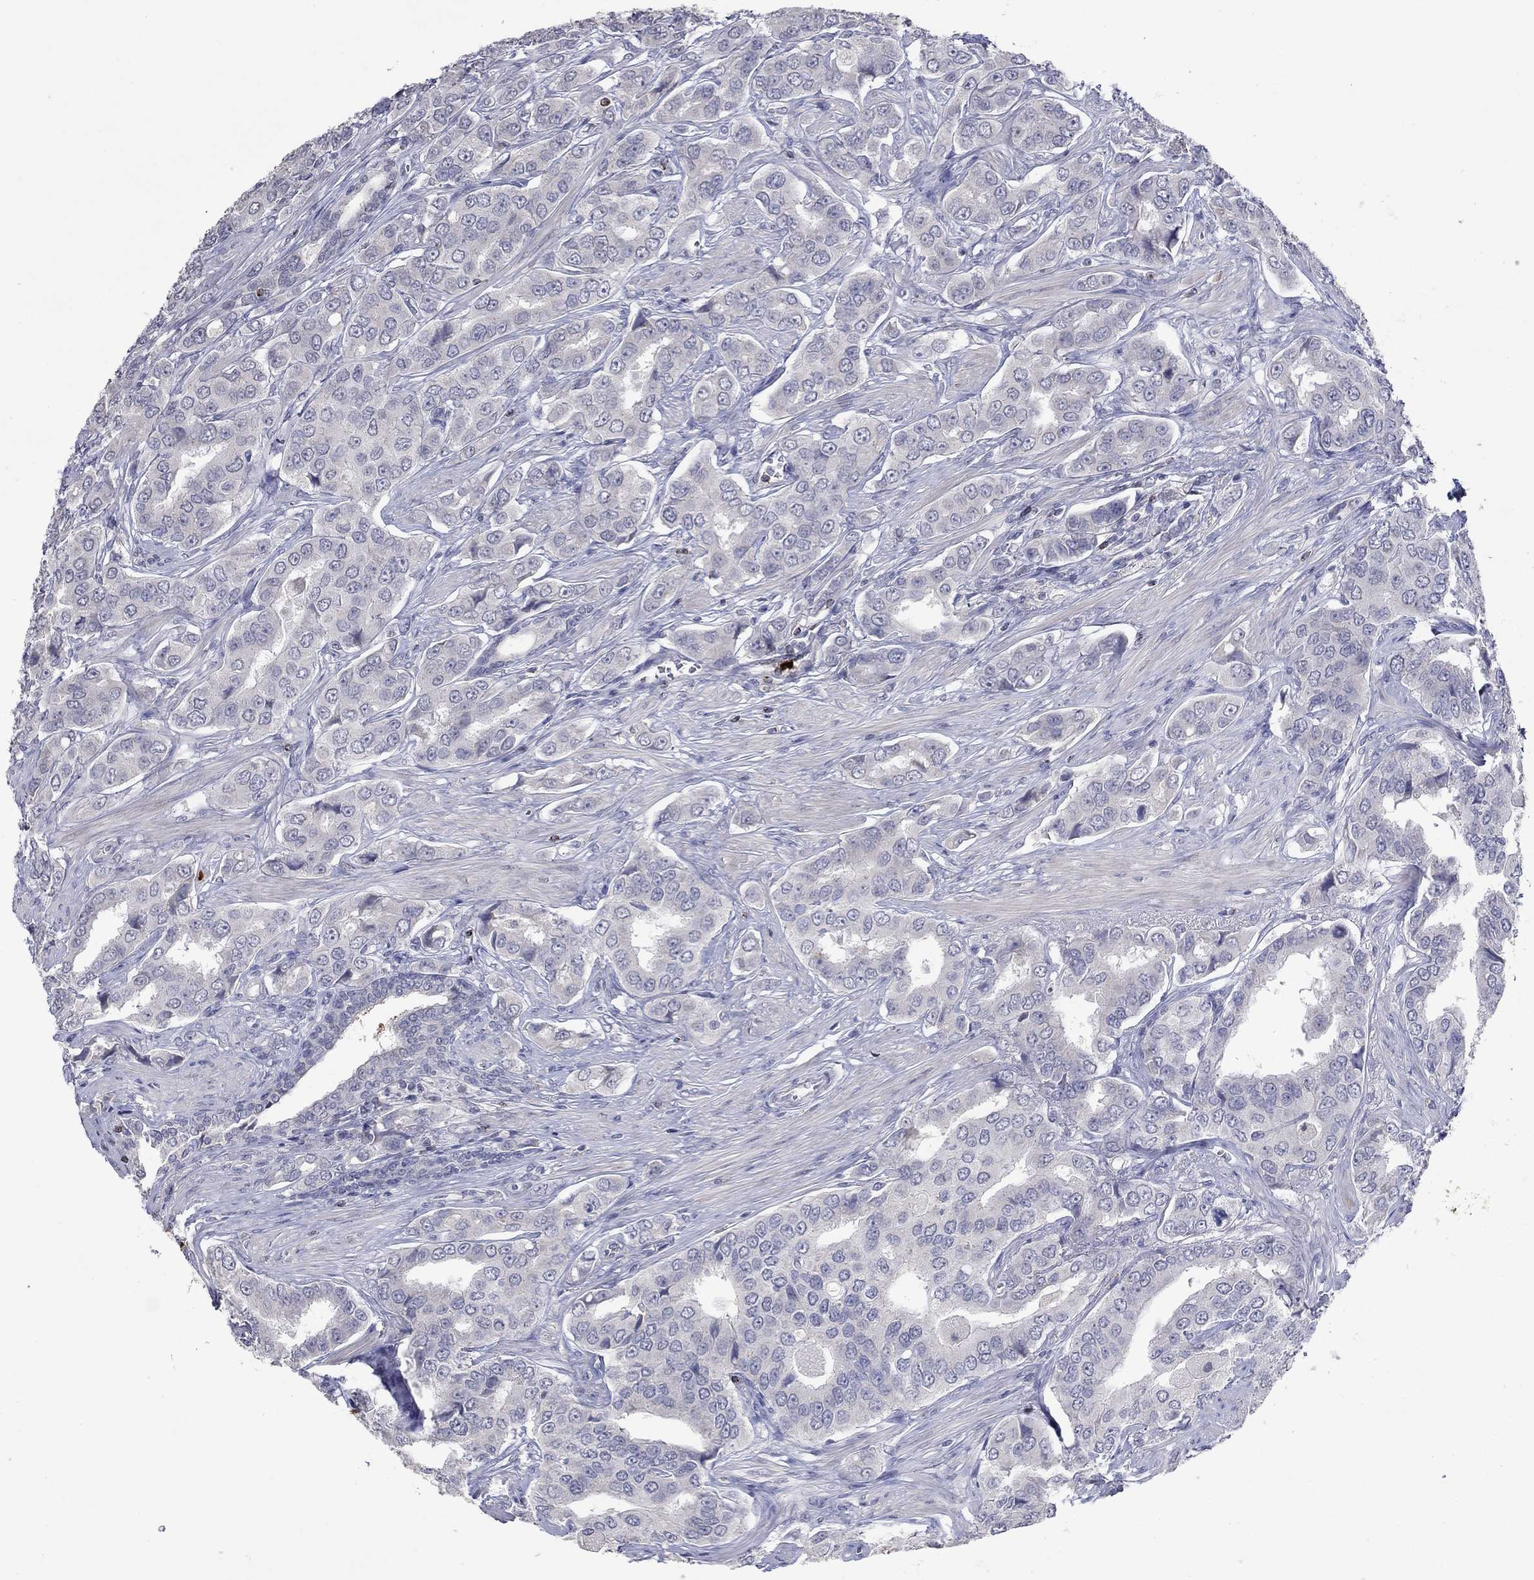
{"staining": {"intensity": "negative", "quantity": "none", "location": "none"}, "tissue": "prostate cancer", "cell_type": "Tumor cells", "image_type": "cancer", "snomed": [{"axis": "morphology", "description": "Adenocarcinoma, NOS"}, {"axis": "topography", "description": "Prostate and seminal vesicle, NOS"}, {"axis": "topography", "description": "Prostate"}], "caption": "A high-resolution image shows IHC staining of prostate cancer, which displays no significant staining in tumor cells.", "gene": "CCL5", "patient": {"sex": "male", "age": 69}}